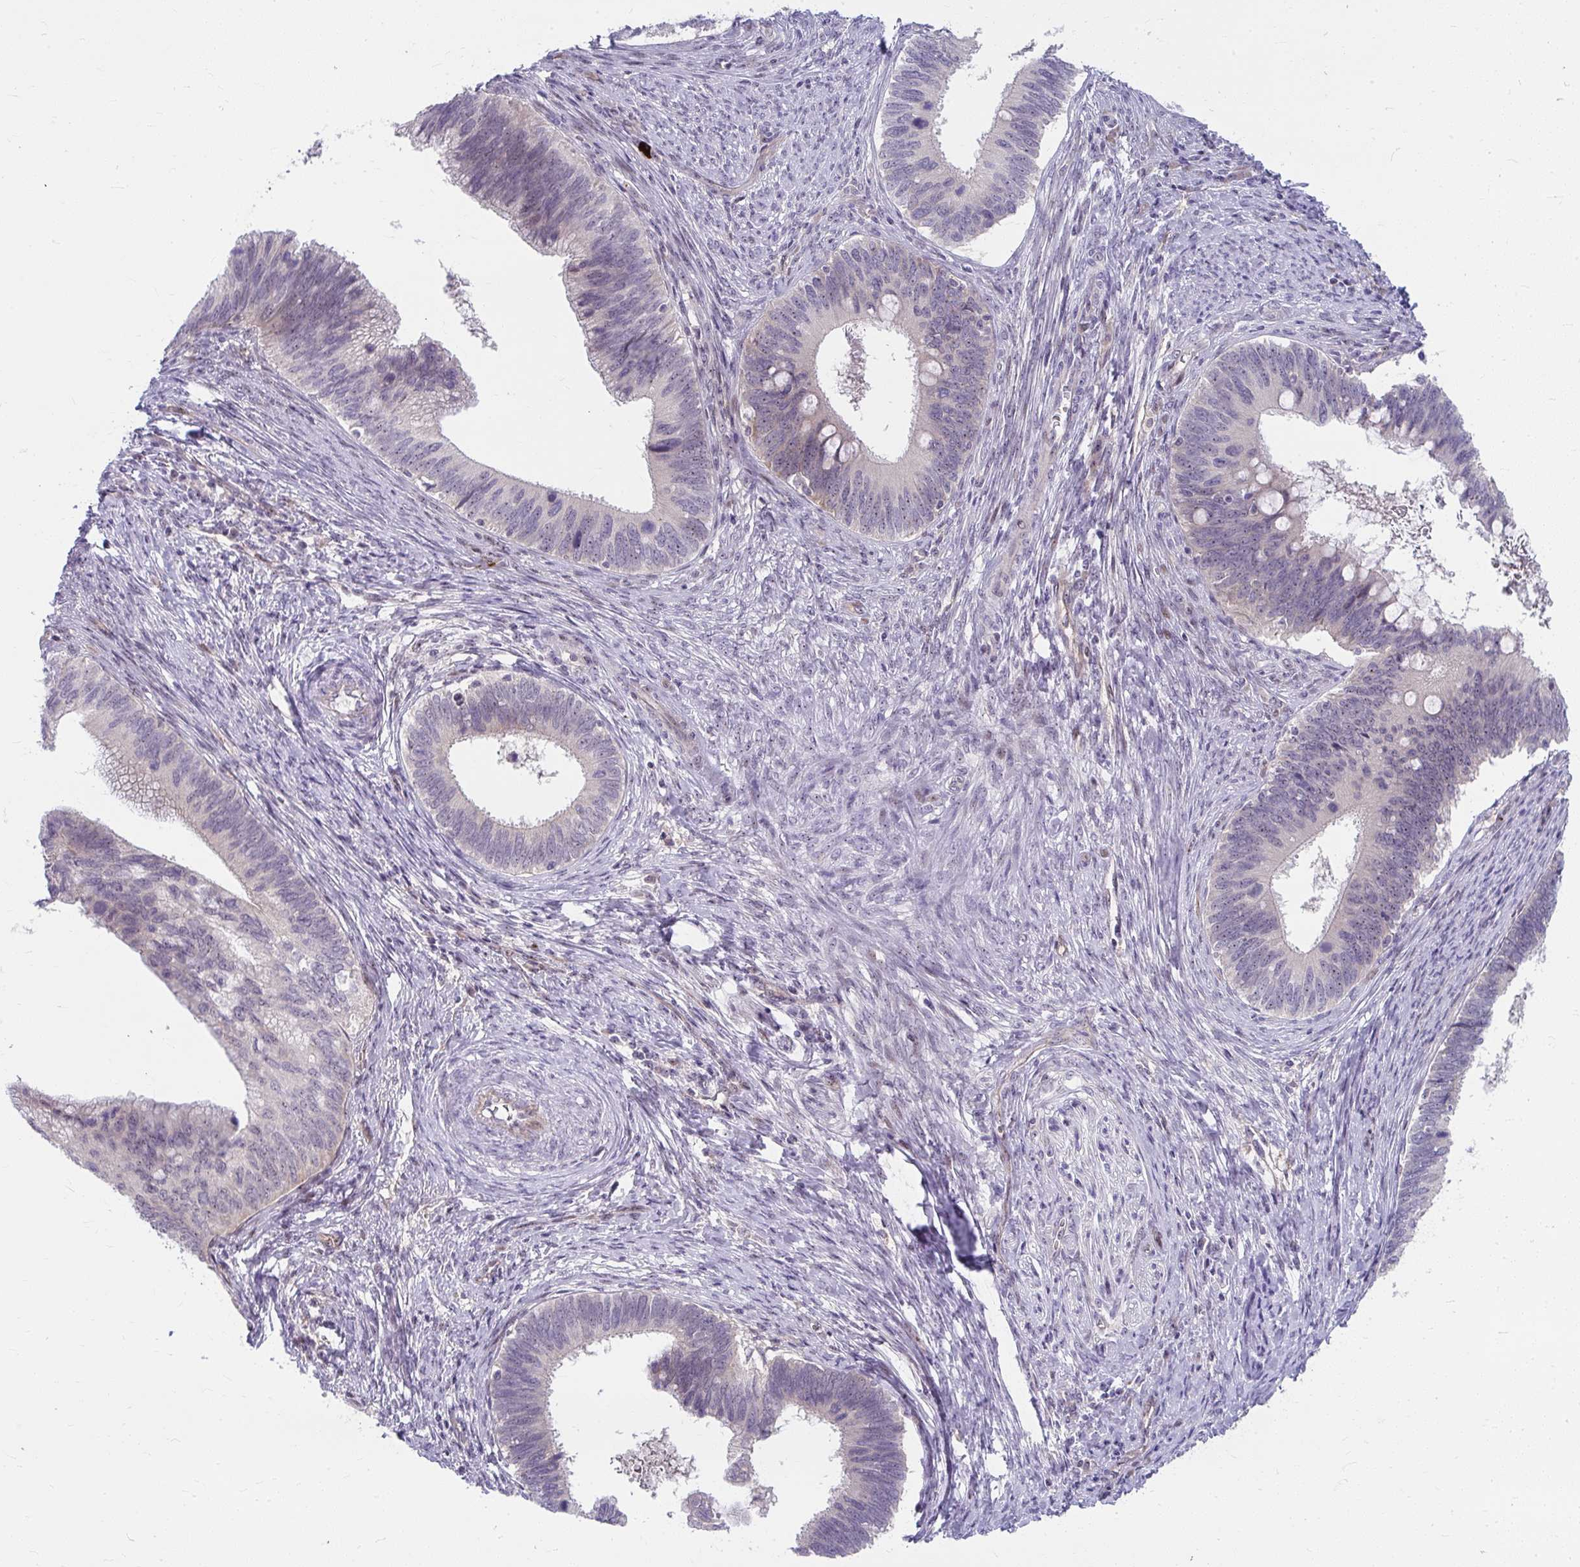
{"staining": {"intensity": "negative", "quantity": "none", "location": "none"}, "tissue": "cervical cancer", "cell_type": "Tumor cells", "image_type": "cancer", "snomed": [{"axis": "morphology", "description": "Adenocarcinoma, NOS"}, {"axis": "topography", "description": "Cervix"}], "caption": "DAB (3,3'-diaminobenzidine) immunohistochemical staining of cervical cancer (adenocarcinoma) shows no significant positivity in tumor cells.", "gene": "MUS81", "patient": {"sex": "female", "age": 42}}